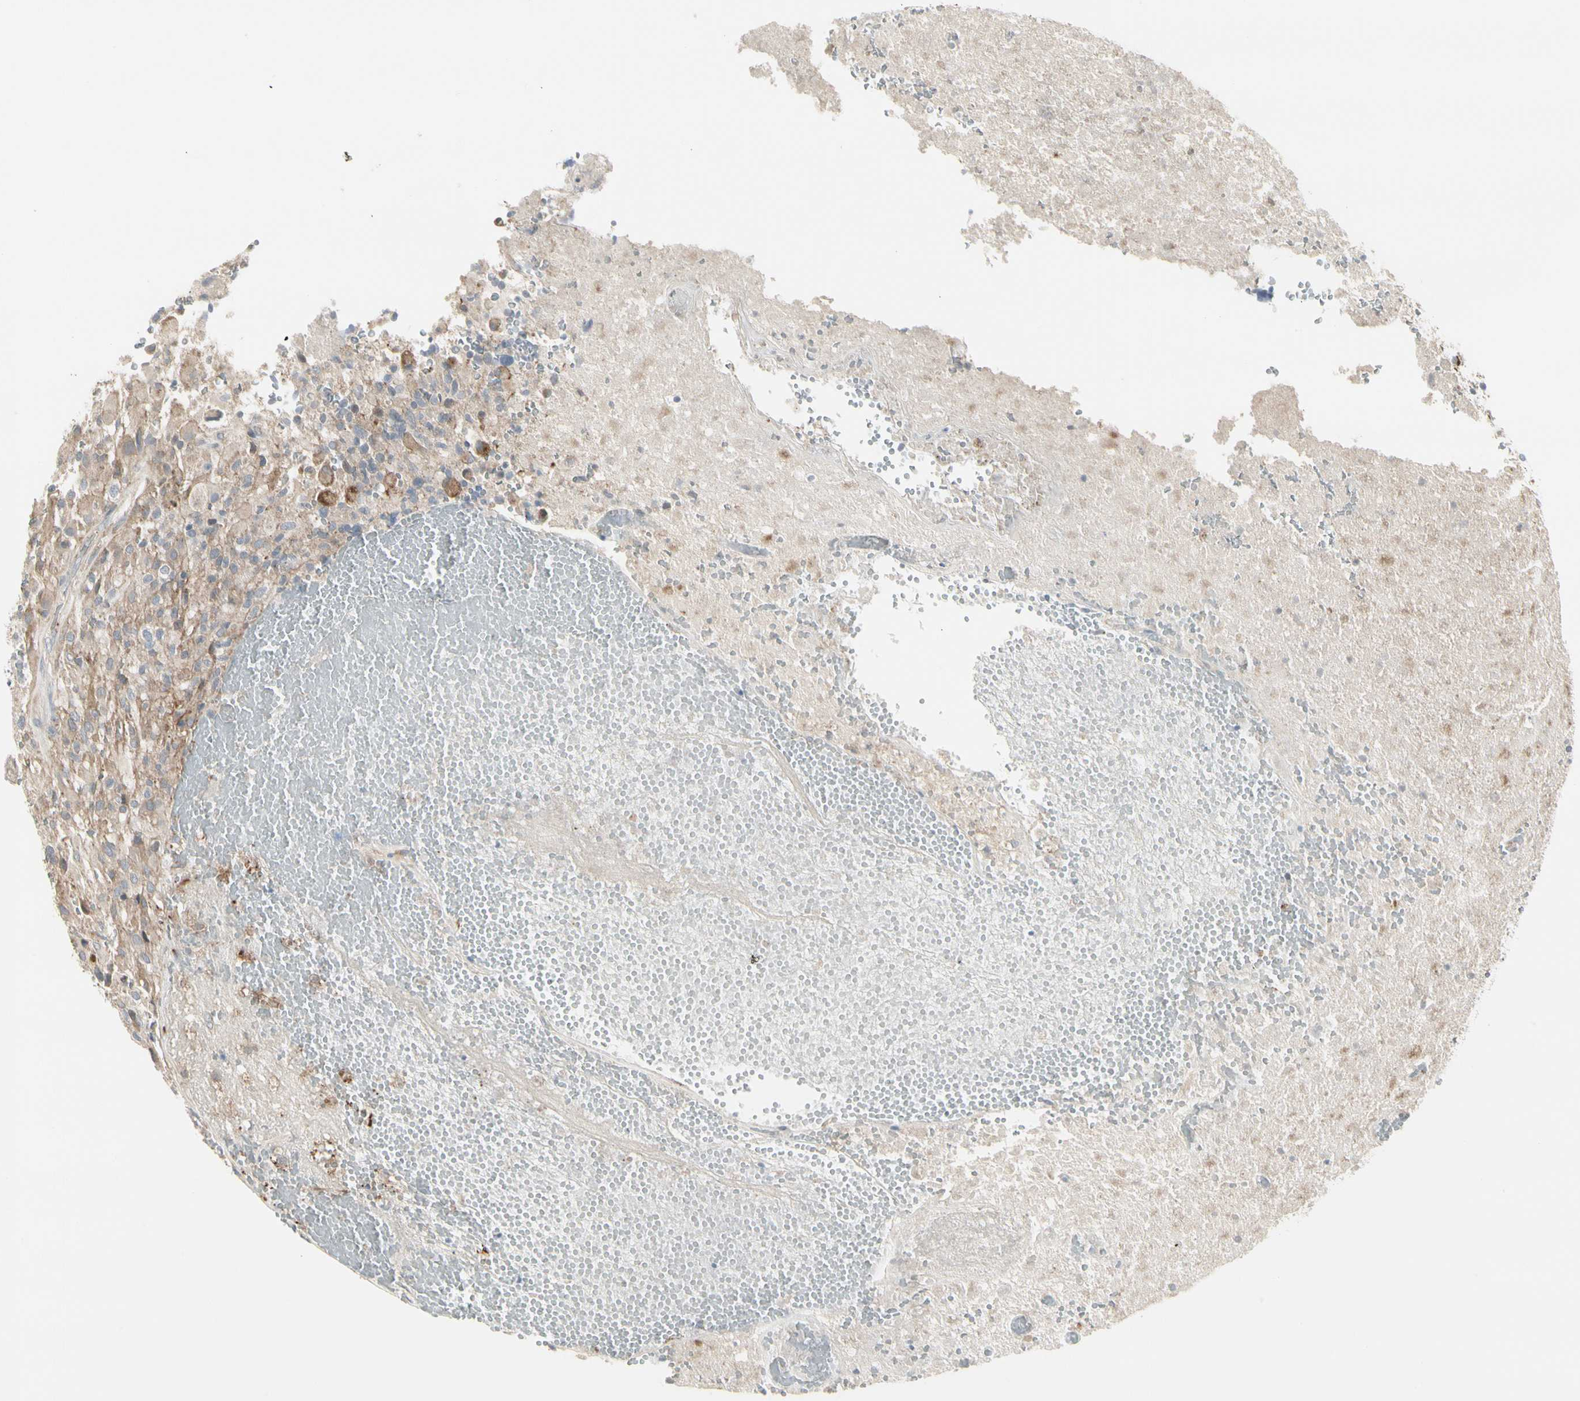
{"staining": {"intensity": "moderate", "quantity": ">75%", "location": "cytoplasmic/membranous"}, "tissue": "glioma", "cell_type": "Tumor cells", "image_type": "cancer", "snomed": [{"axis": "morphology", "description": "Glioma, malignant, High grade"}, {"axis": "topography", "description": "Brain"}], "caption": "Immunohistochemical staining of human high-grade glioma (malignant) reveals medium levels of moderate cytoplasmic/membranous positivity in approximately >75% of tumor cells.", "gene": "GRN", "patient": {"sex": "male", "age": 71}}